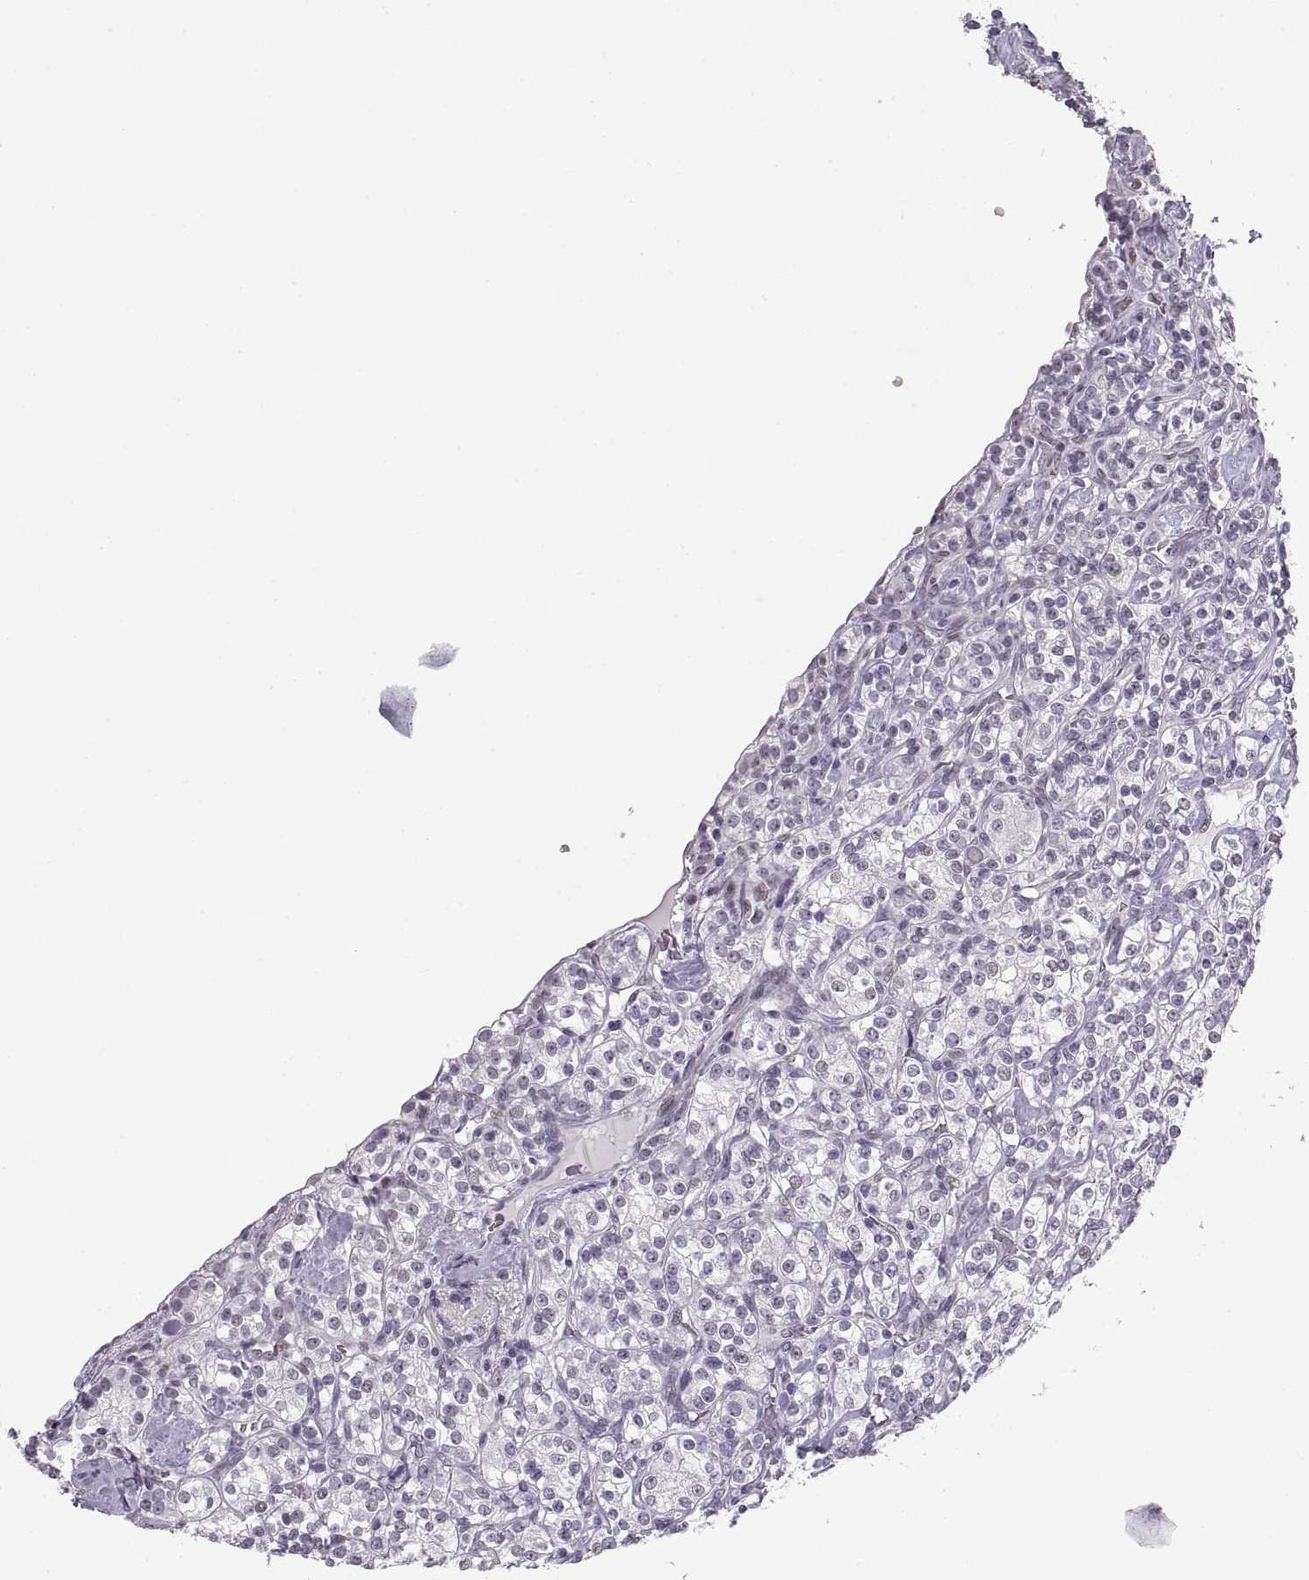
{"staining": {"intensity": "negative", "quantity": "none", "location": "none"}, "tissue": "renal cancer", "cell_type": "Tumor cells", "image_type": "cancer", "snomed": [{"axis": "morphology", "description": "Adenocarcinoma, NOS"}, {"axis": "topography", "description": "Kidney"}], "caption": "An image of human renal adenocarcinoma is negative for staining in tumor cells.", "gene": "NANOS3", "patient": {"sex": "male", "age": 77}}